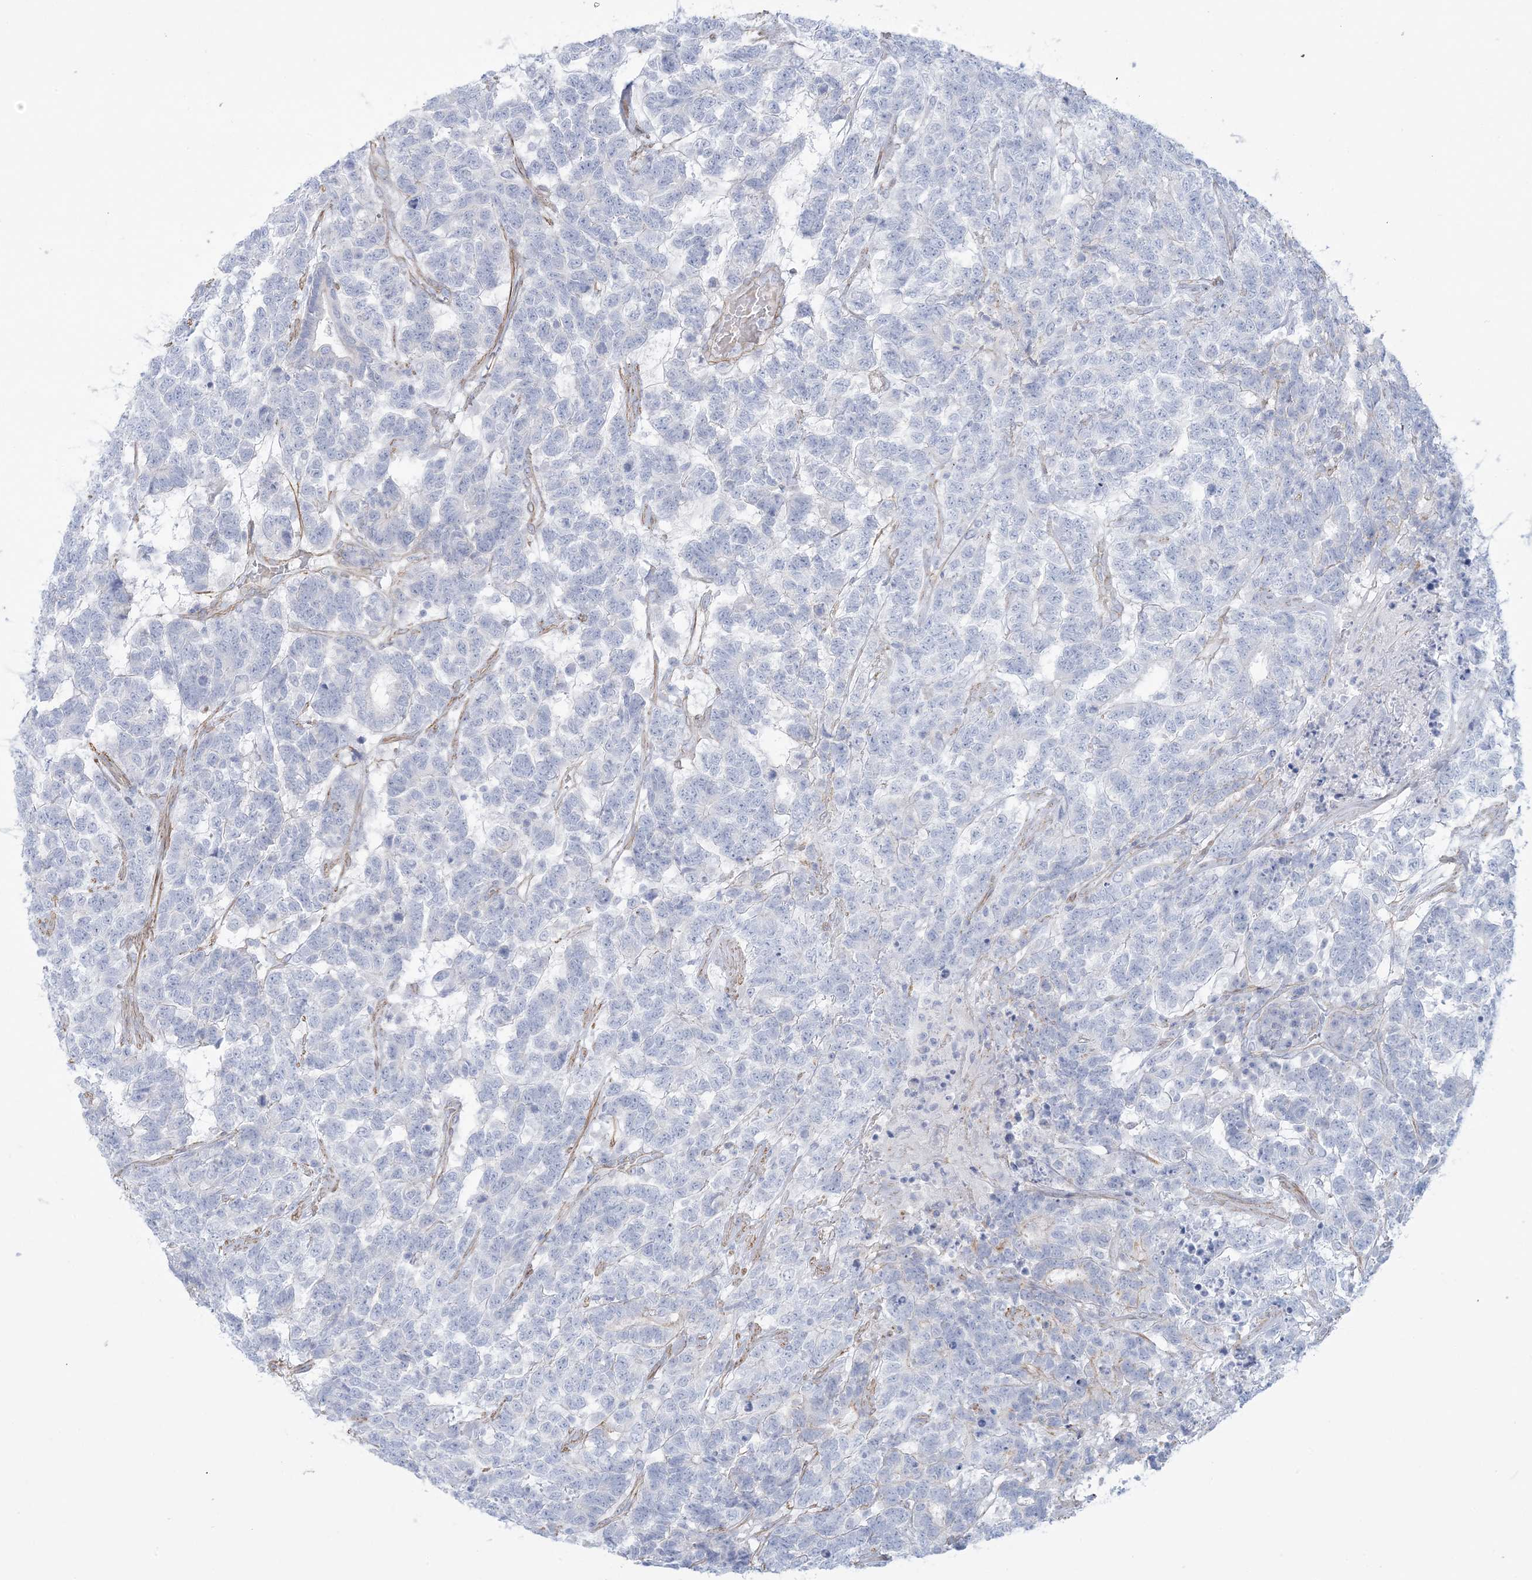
{"staining": {"intensity": "negative", "quantity": "none", "location": "none"}, "tissue": "testis cancer", "cell_type": "Tumor cells", "image_type": "cancer", "snomed": [{"axis": "morphology", "description": "Carcinoma, Embryonal, NOS"}, {"axis": "topography", "description": "Testis"}], "caption": "An image of human testis cancer is negative for staining in tumor cells. The staining is performed using DAB (3,3'-diaminobenzidine) brown chromogen with nuclei counter-stained in using hematoxylin.", "gene": "AGXT", "patient": {"sex": "male", "age": 26}}